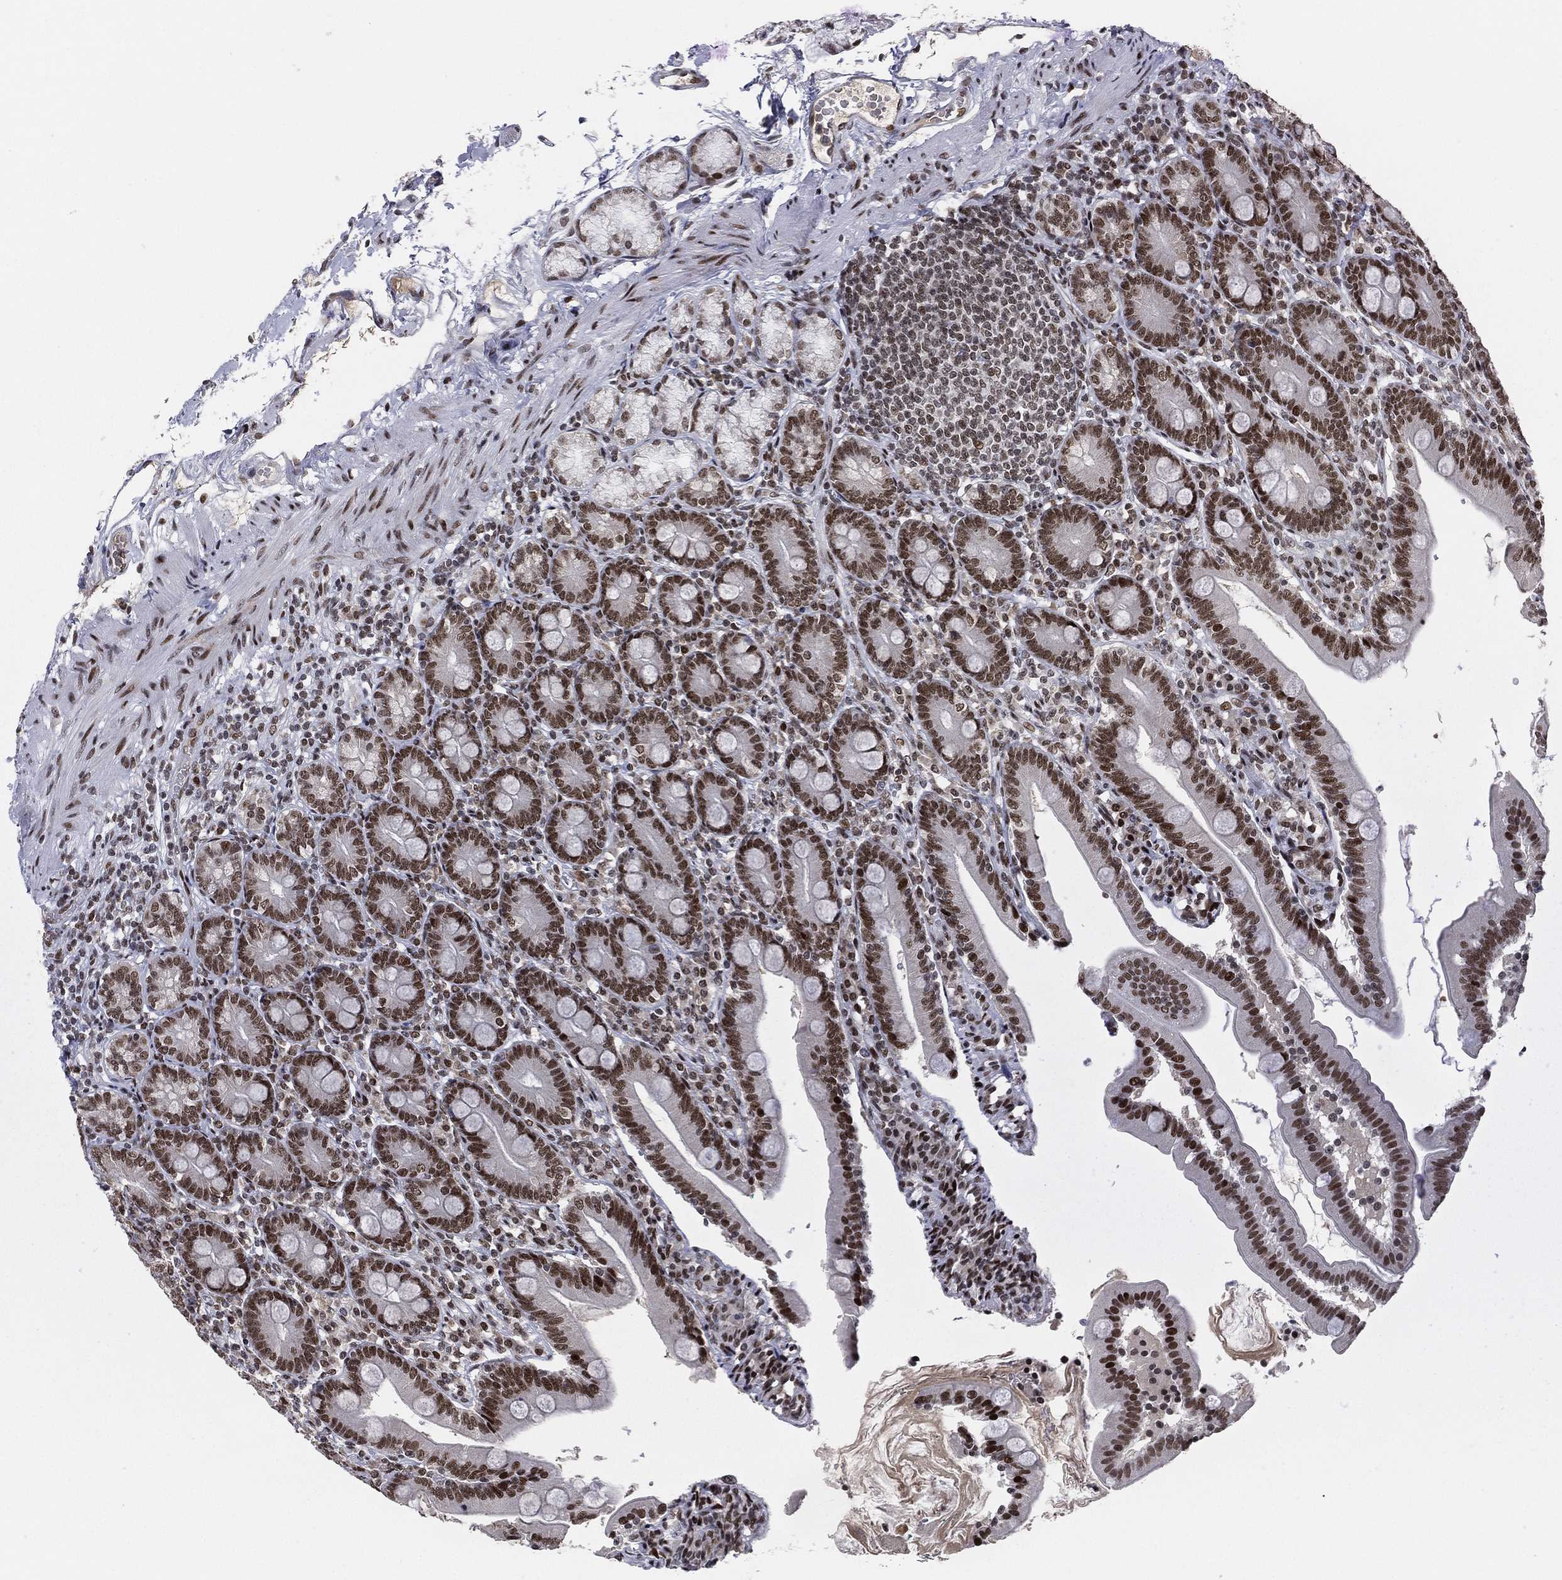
{"staining": {"intensity": "strong", "quantity": ">75%", "location": "nuclear"}, "tissue": "duodenum", "cell_type": "Glandular cells", "image_type": "normal", "snomed": [{"axis": "morphology", "description": "Normal tissue, NOS"}, {"axis": "topography", "description": "Duodenum"}], "caption": "DAB (3,3'-diaminobenzidine) immunohistochemical staining of normal duodenum displays strong nuclear protein staining in about >75% of glandular cells.", "gene": "RTF1", "patient": {"sex": "female", "age": 67}}